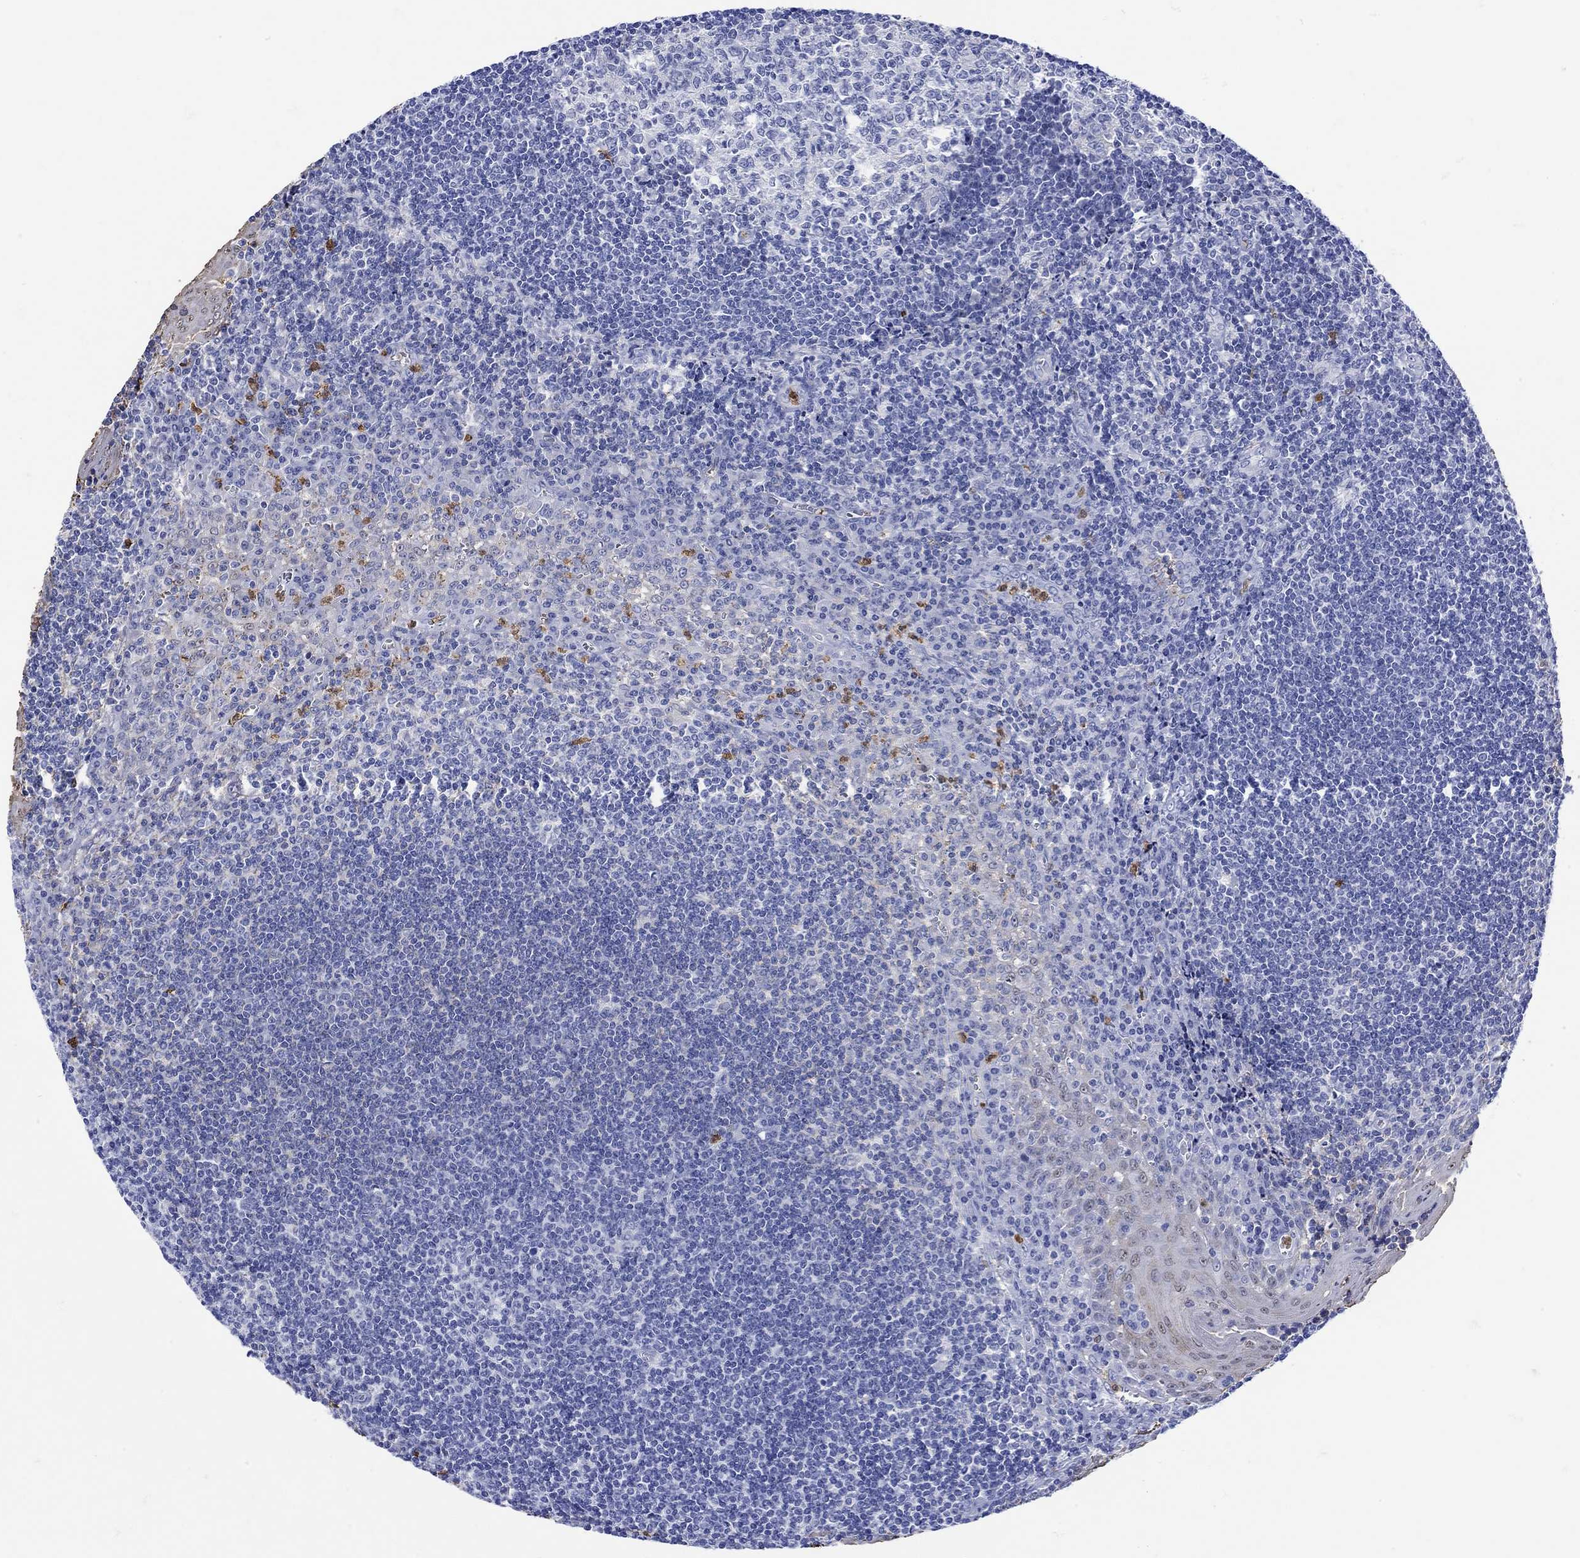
{"staining": {"intensity": "negative", "quantity": "none", "location": "none"}, "tissue": "tonsil", "cell_type": "Germinal center cells", "image_type": "normal", "snomed": [{"axis": "morphology", "description": "Normal tissue, NOS"}, {"axis": "topography", "description": "Tonsil"}], "caption": "The photomicrograph demonstrates no staining of germinal center cells in unremarkable tonsil.", "gene": "LINGO3", "patient": {"sex": "male", "age": 33}}